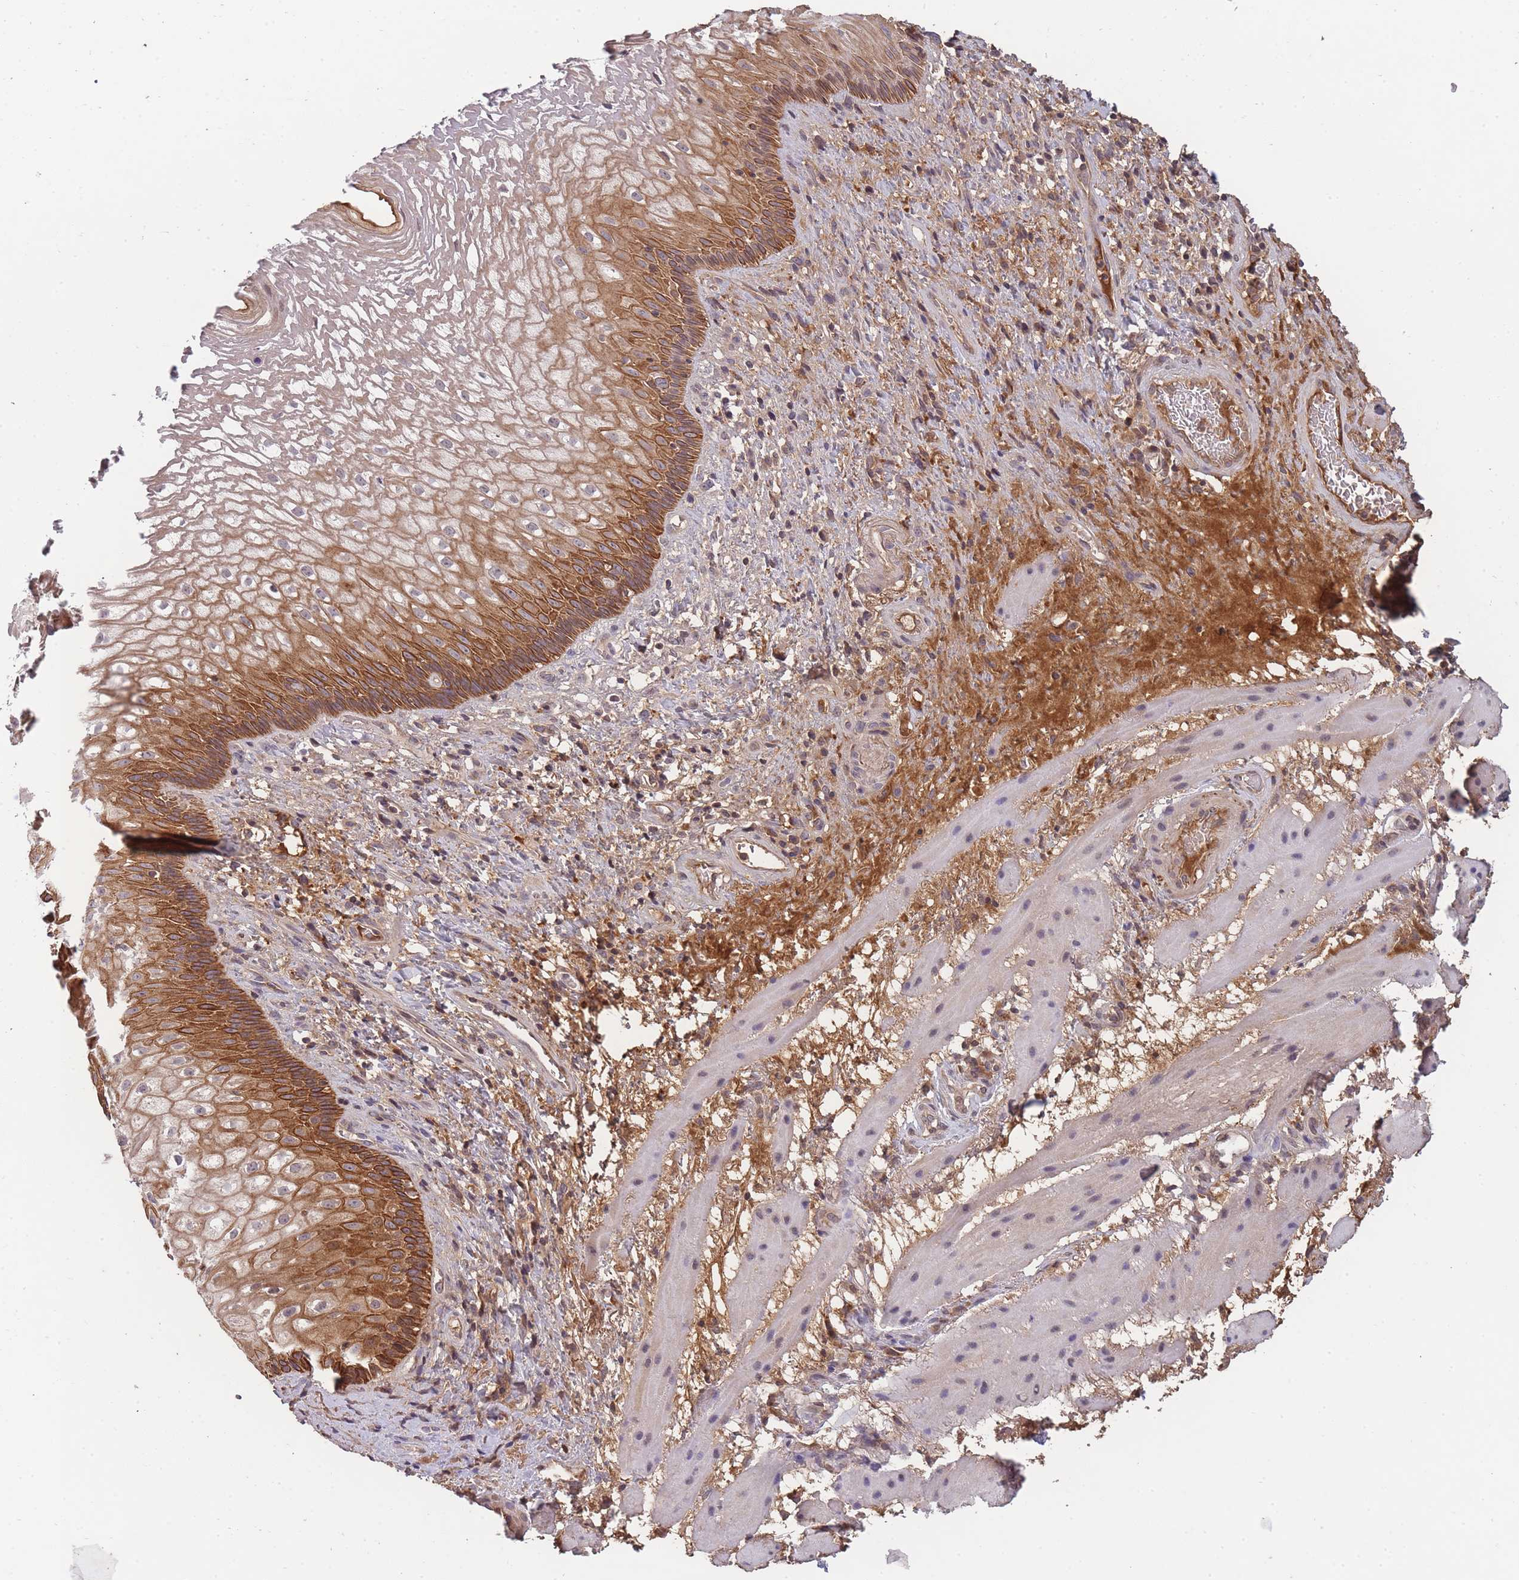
{"staining": {"intensity": "moderate", "quantity": ">75%", "location": "cytoplasmic/membranous"}, "tissue": "esophagus", "cell_type": "Squamous epithelial cells", "image_type": "normal", "snomed": [{"axis": "morphology", "description": "Normal tissue, NOS"}, {"axis": "topography", "description": "Esophagus"}], "caption": "Immunohistochemical staining of unremarkable esophagus reveals >75% levels of moderate cytoplasmic/membranous protein expression in about >75% of squamous epithelial cells.", "gene": "RALGDS", "patient": {"sex": "female", "age": 75}}